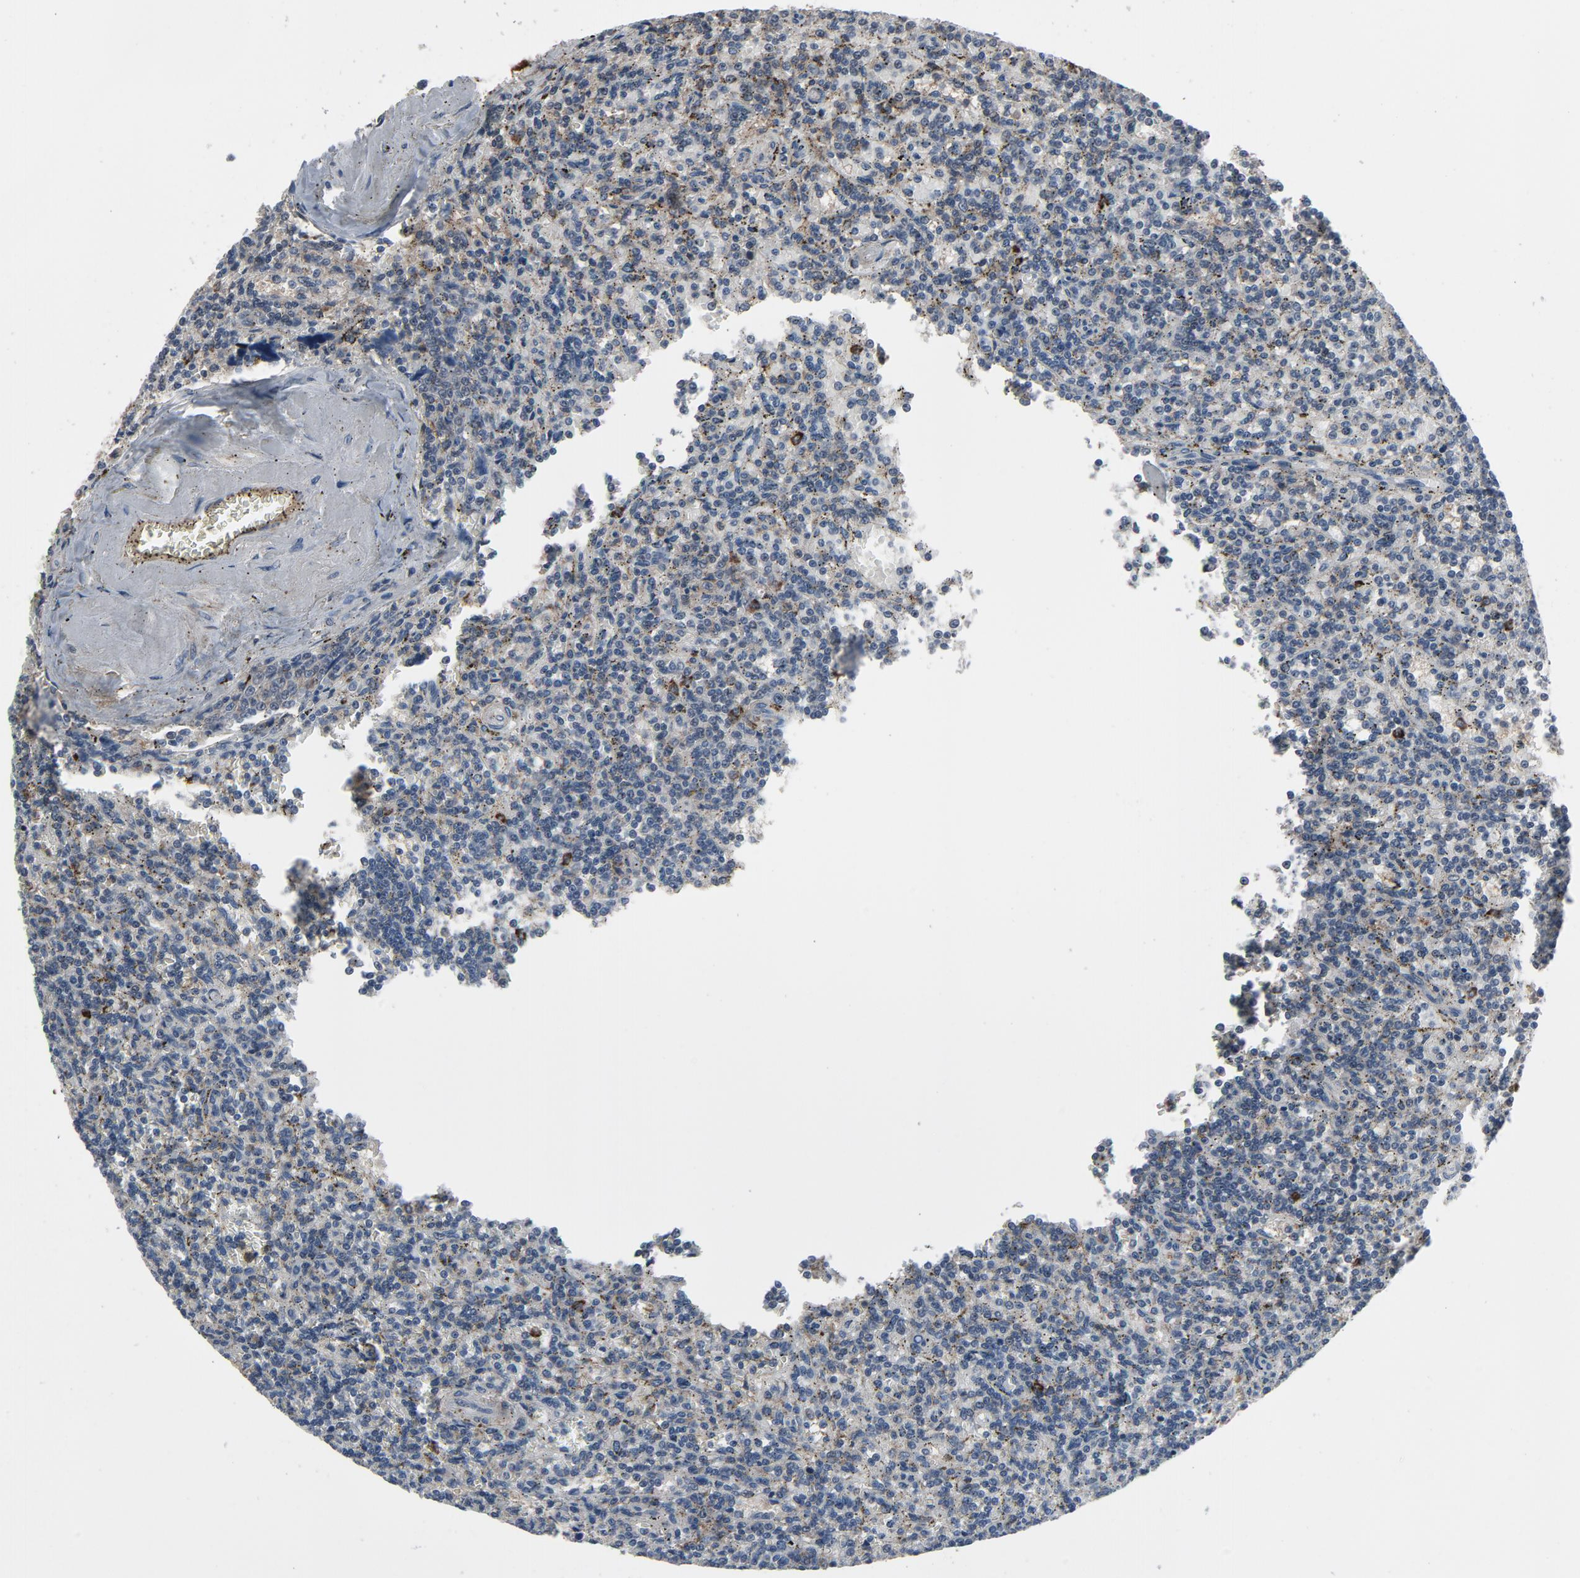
{"staining": {"intensity": "negative", "quantity": "none", "location": "none"}, "tissue": "lymphoma", "cell_type": "Tumor cells", "image_type": "cancer", "snomed": [{"axis": "morphology", "description": "Malignant lymphoma, non-Hodgkin's type, Low grade"}, {"axis": "topography", "description": "Spleen"}], "caption": "A high-resolution histopathology image shows immunohistochemistry staining of low-grade malignant lymphoma, non-Hodgkin's type, which reveals no significant expression in tumor cells.", "gene": "PDZD4", "patient": {"sex": "male", "age": 73}}